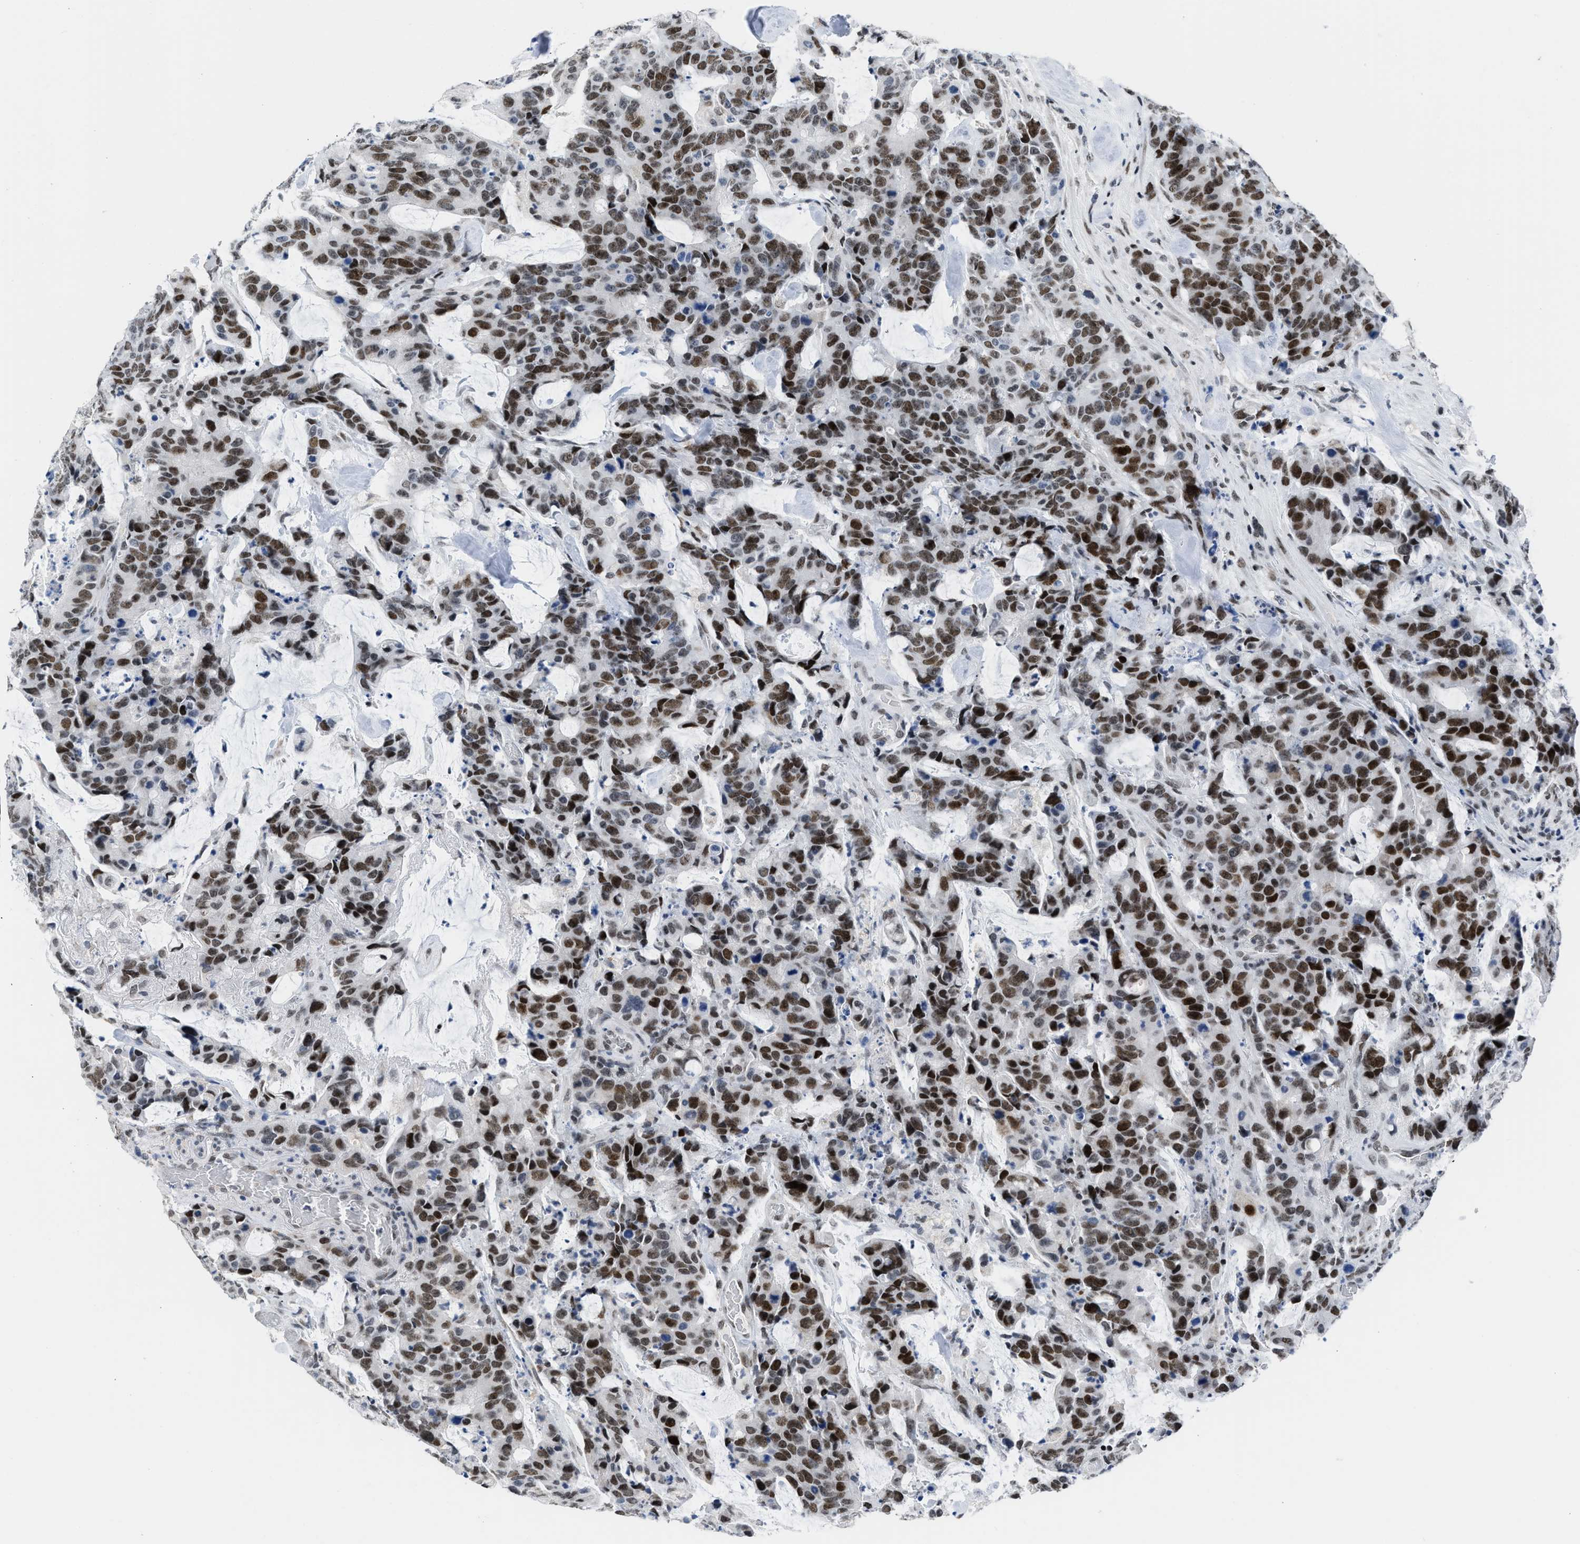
{"staining": {"intensity": "strong", "quantity": ">75%", "location": "nuclear"}, "tissue": "colorectal cancer", "cell_type": "Tumor cells", "image_type": "cancer", "snomed": [{"axis": "morphology", "description": "Adenocarcinoma, NOS"}, {"axis": "topography", "description": "Colon"}], "caption": "Human colorectal cancer (adenocarcinoma) stained with a protein marker displays strong staining in tumor cells.", "gene": "TERF2IP", "patient": {"sex": "female", "age": 86}}